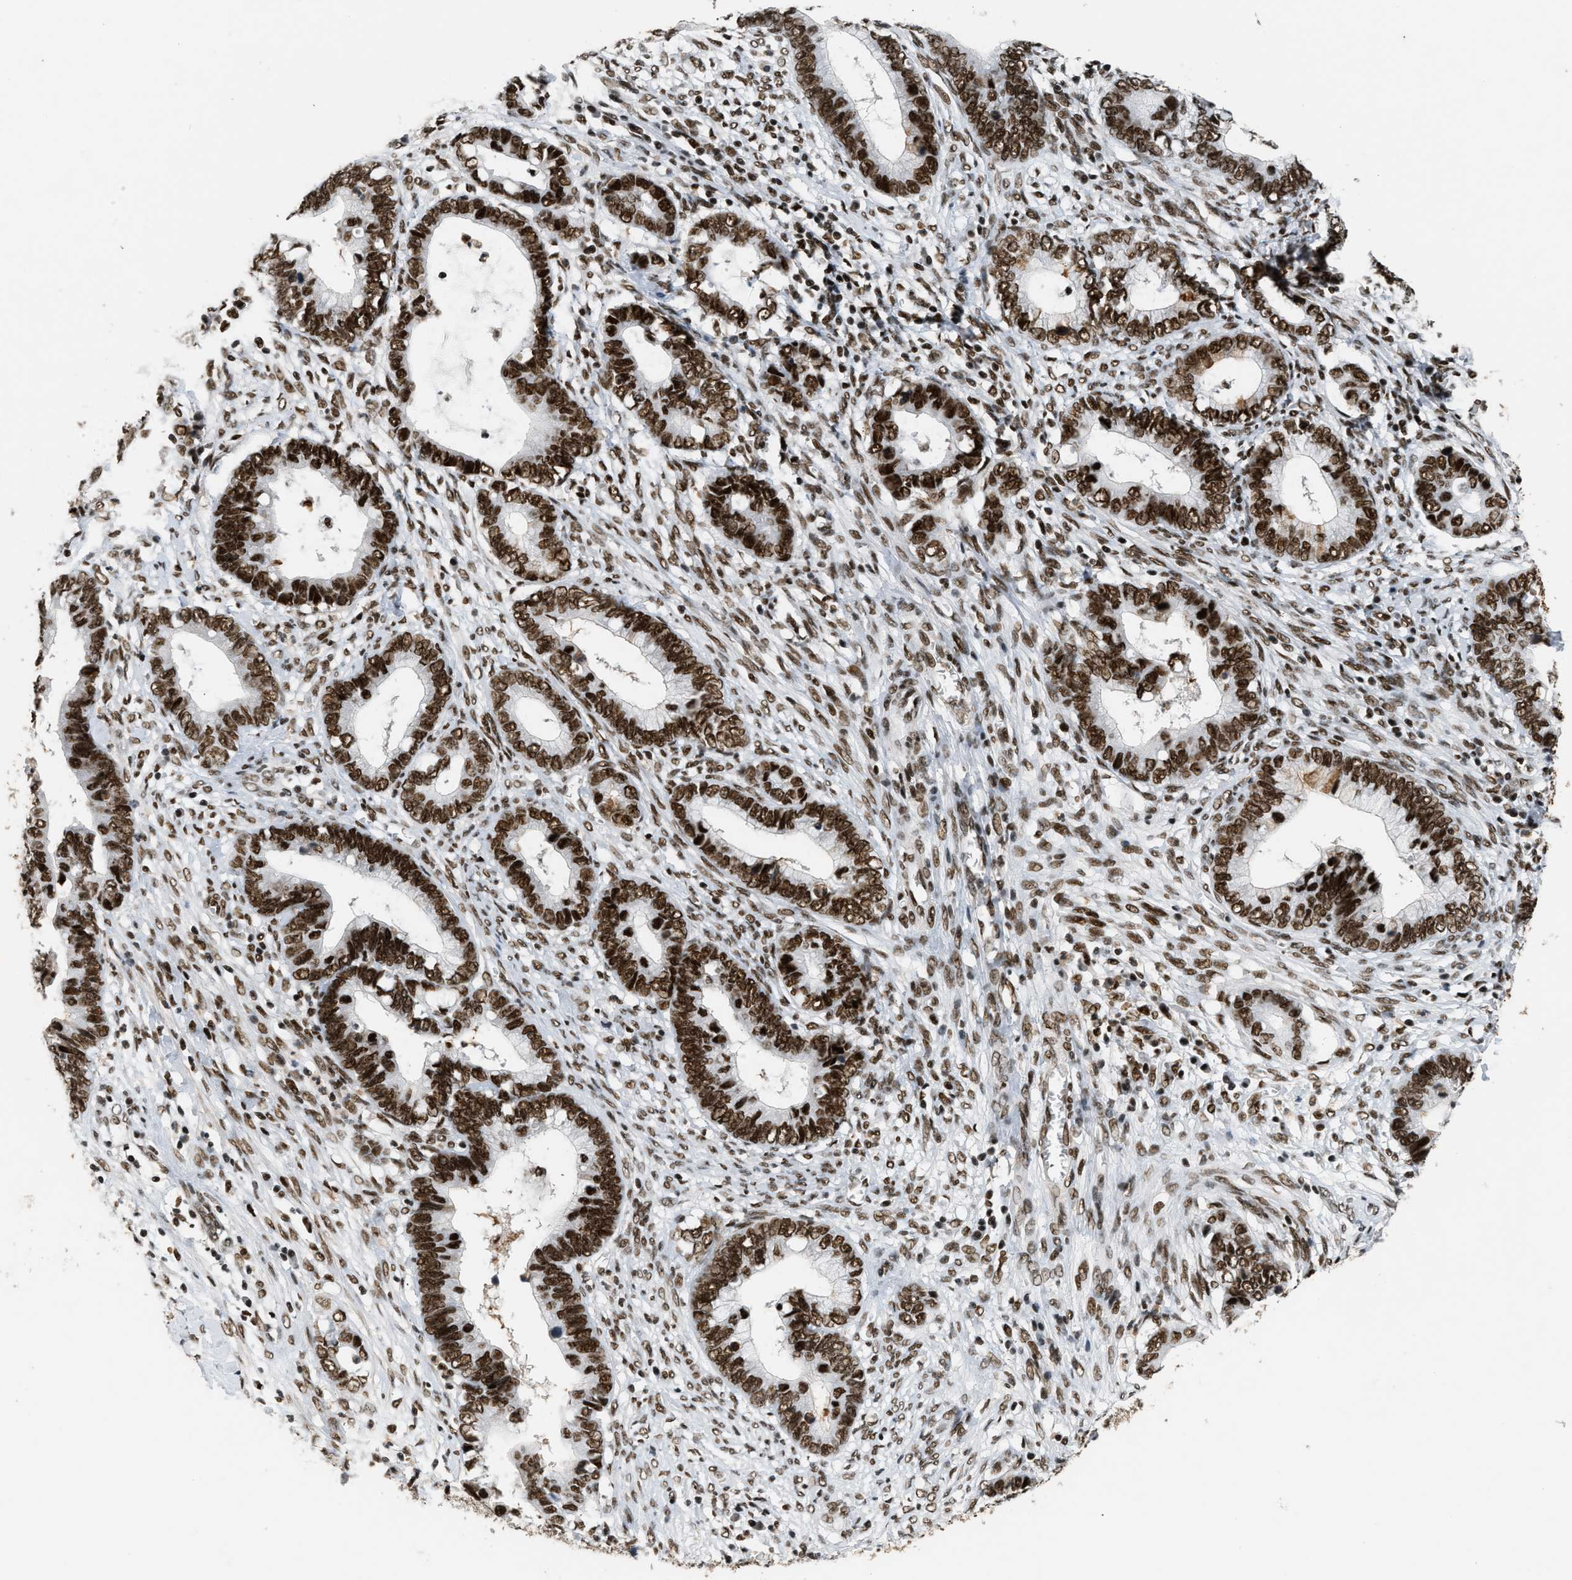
{"staining": {"intensity": "strong", "quantity": ">75%", "location": "nuclear"}, "tissue": "cervical cancer", "cell_type": "Tumor cells", "image_type": "cancer", "snomed": [{"axis": "morphology", "description": "Adenocarcinoma, NOS"}, {"axis": "topography", "description": "Cervix"}], "caption": "Cervical adenocarcinoma stained with a brown dye exhibits strong nuclear positive expression in approximately >75% of tumor cells.", "gene": "SMARCB1", "patient": {"sex": "female", "age": 44}}